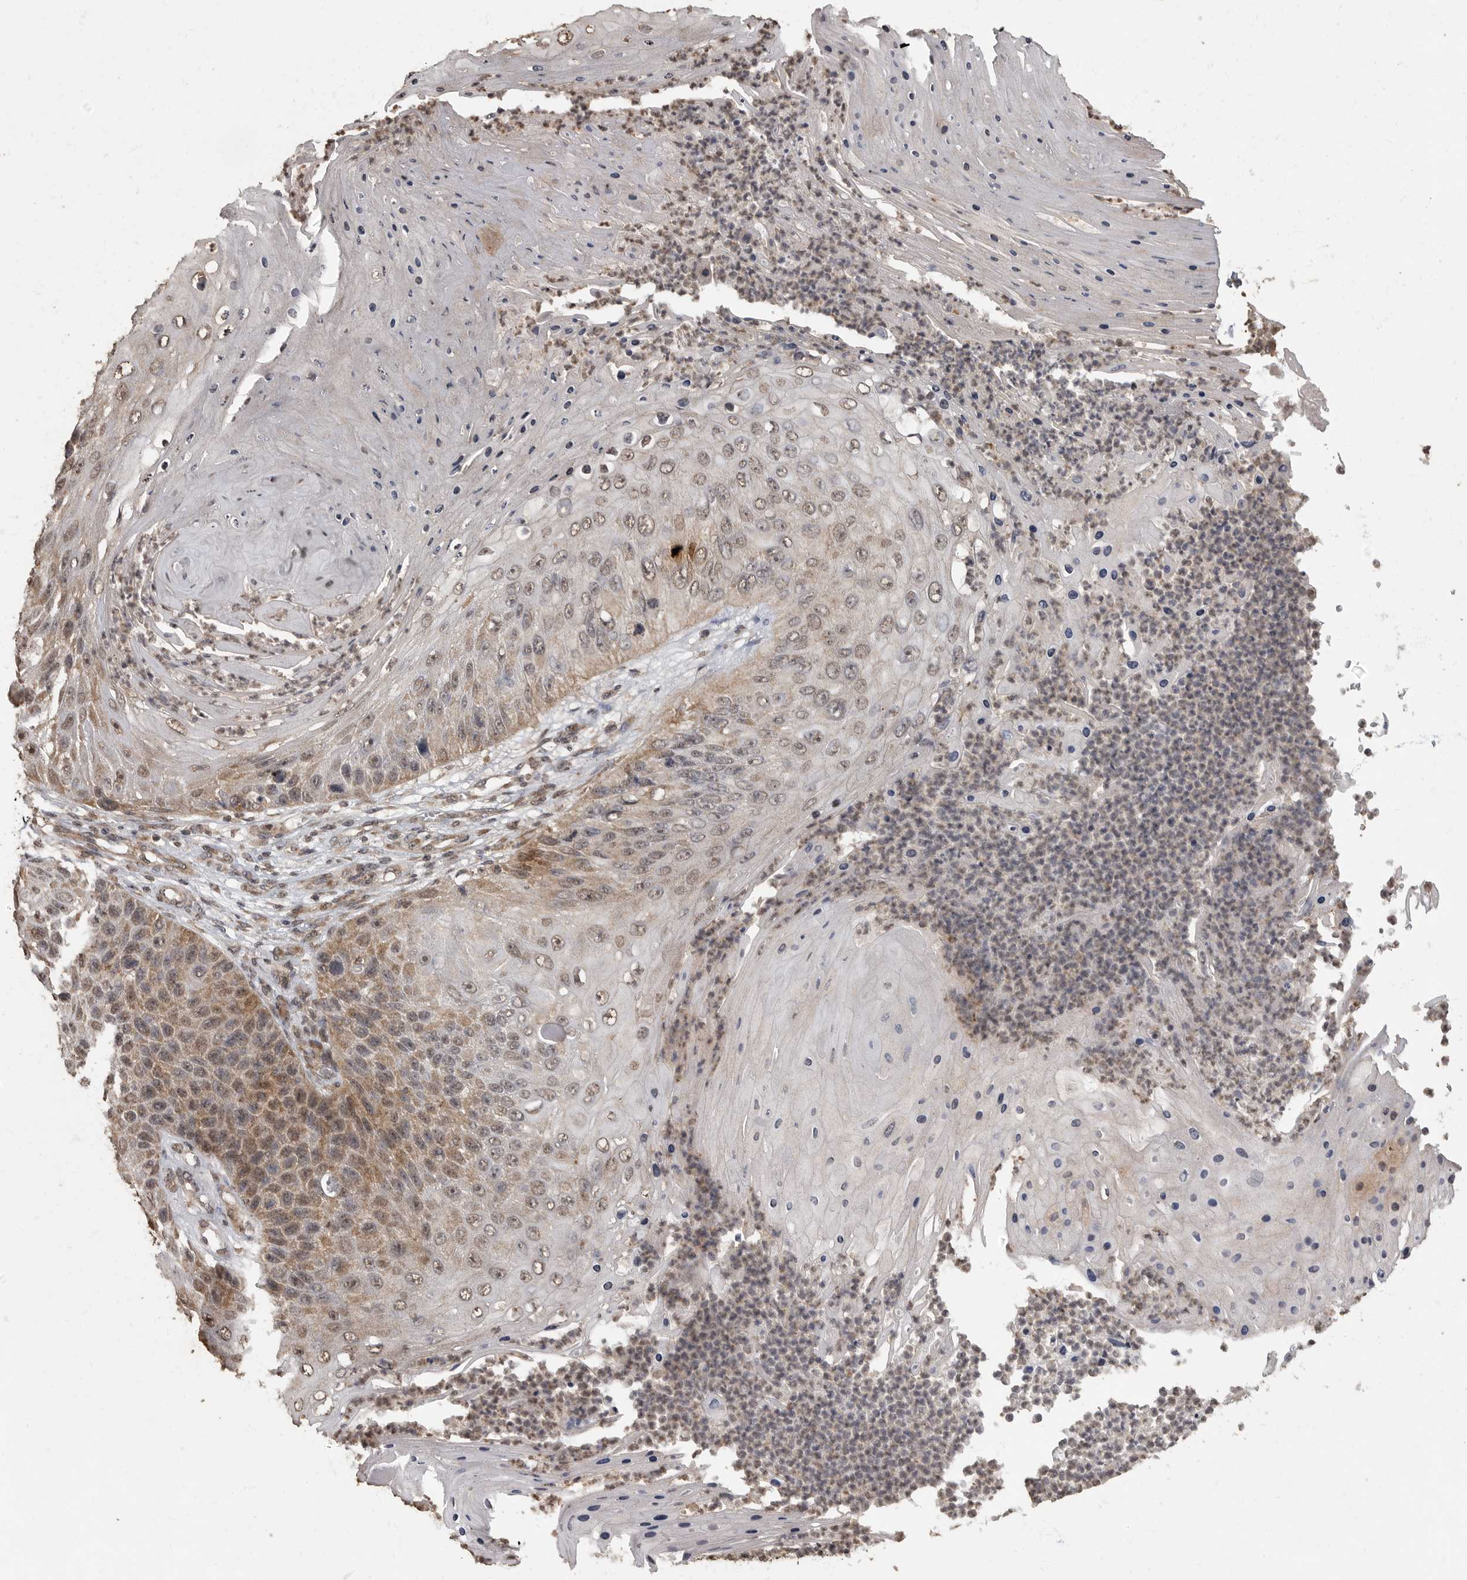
{"staining": {"intensity": "moderate", "quantity": ">75%", "location": "cytoplasmic/membranous"}, "tissue": "skin cancer", "cell_type": "Tumor cells", "image_type": "cancer", "snomed": [{"axis": "morphology", "description": "Squamous cell carcinoma, NOS"}, {"axis": "topography", "description": "Skin"}], "caption": "Skin cancer (squamous cell carcinoma) was stained to show a protein in brown. There is medium levels of moderate cytoplasmic/membranous expression in approximately >75% of tumor cells. Using DAB (brown) and hematoxylin (blue) stains, captured at high magnification using brightfield microscopy.", "gene": "MAFG", "patient": {"sex": "female", "age": 88}}